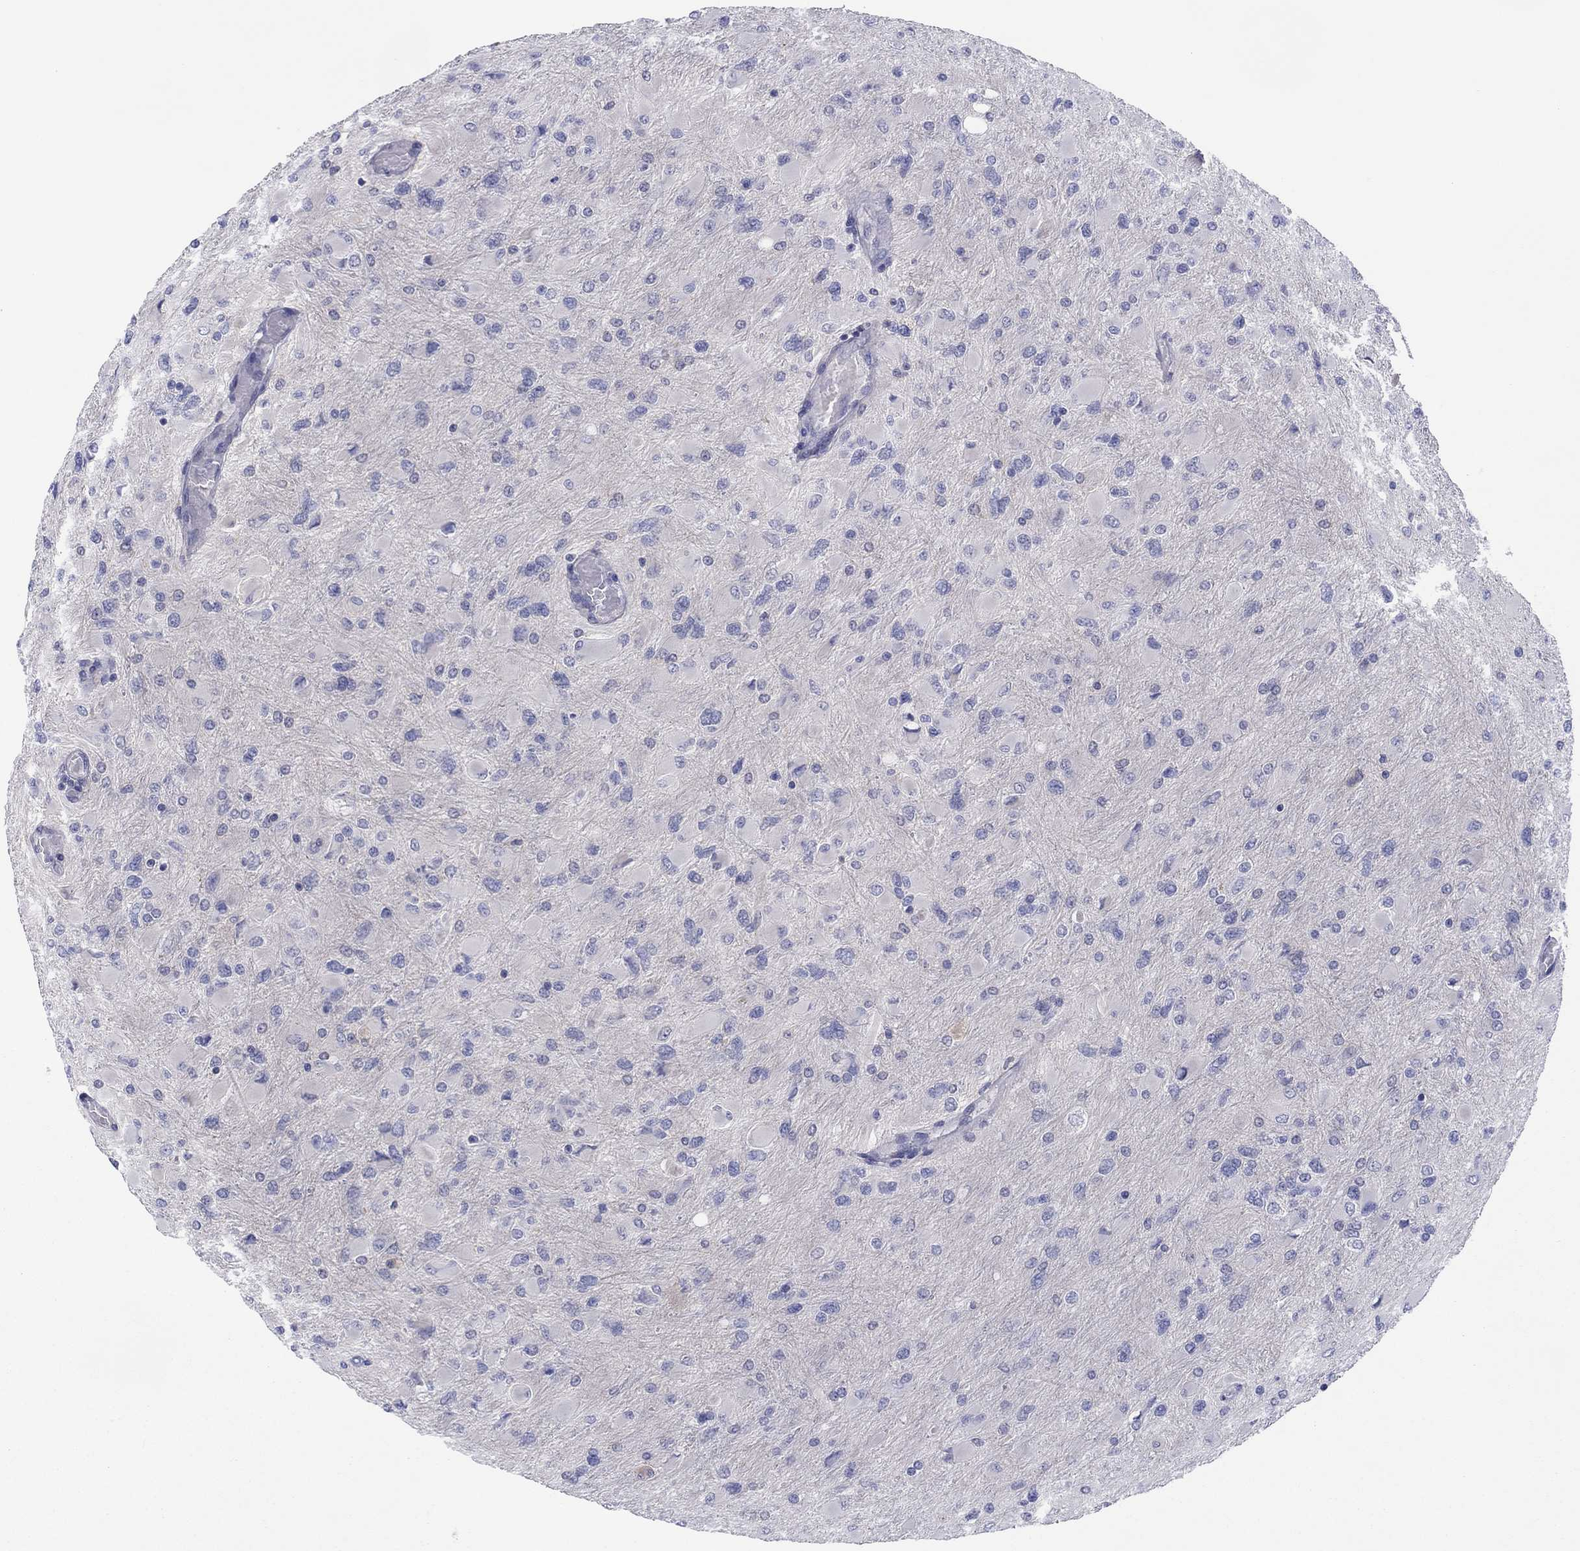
{"staining": {"intensity": "negative", "quantity": "none", "location": "none"}, "tissue": "glioma", "cell_type": "Tumor cells", "image_type": "cancer", "snomed": [{"axis": "morphology", "description": "Glioma, malignant, High grade"}, {"axis": "topography", "description": "Cerebral cortex"}], "caption": "Tumor cells show no significant protein positivity in malignant glioma (high-grade). (Brightfield microscopy of DAB IHC at high magnification).", "gene": "CYP2B6", "patient": {"sex": "female", "age": 36}}